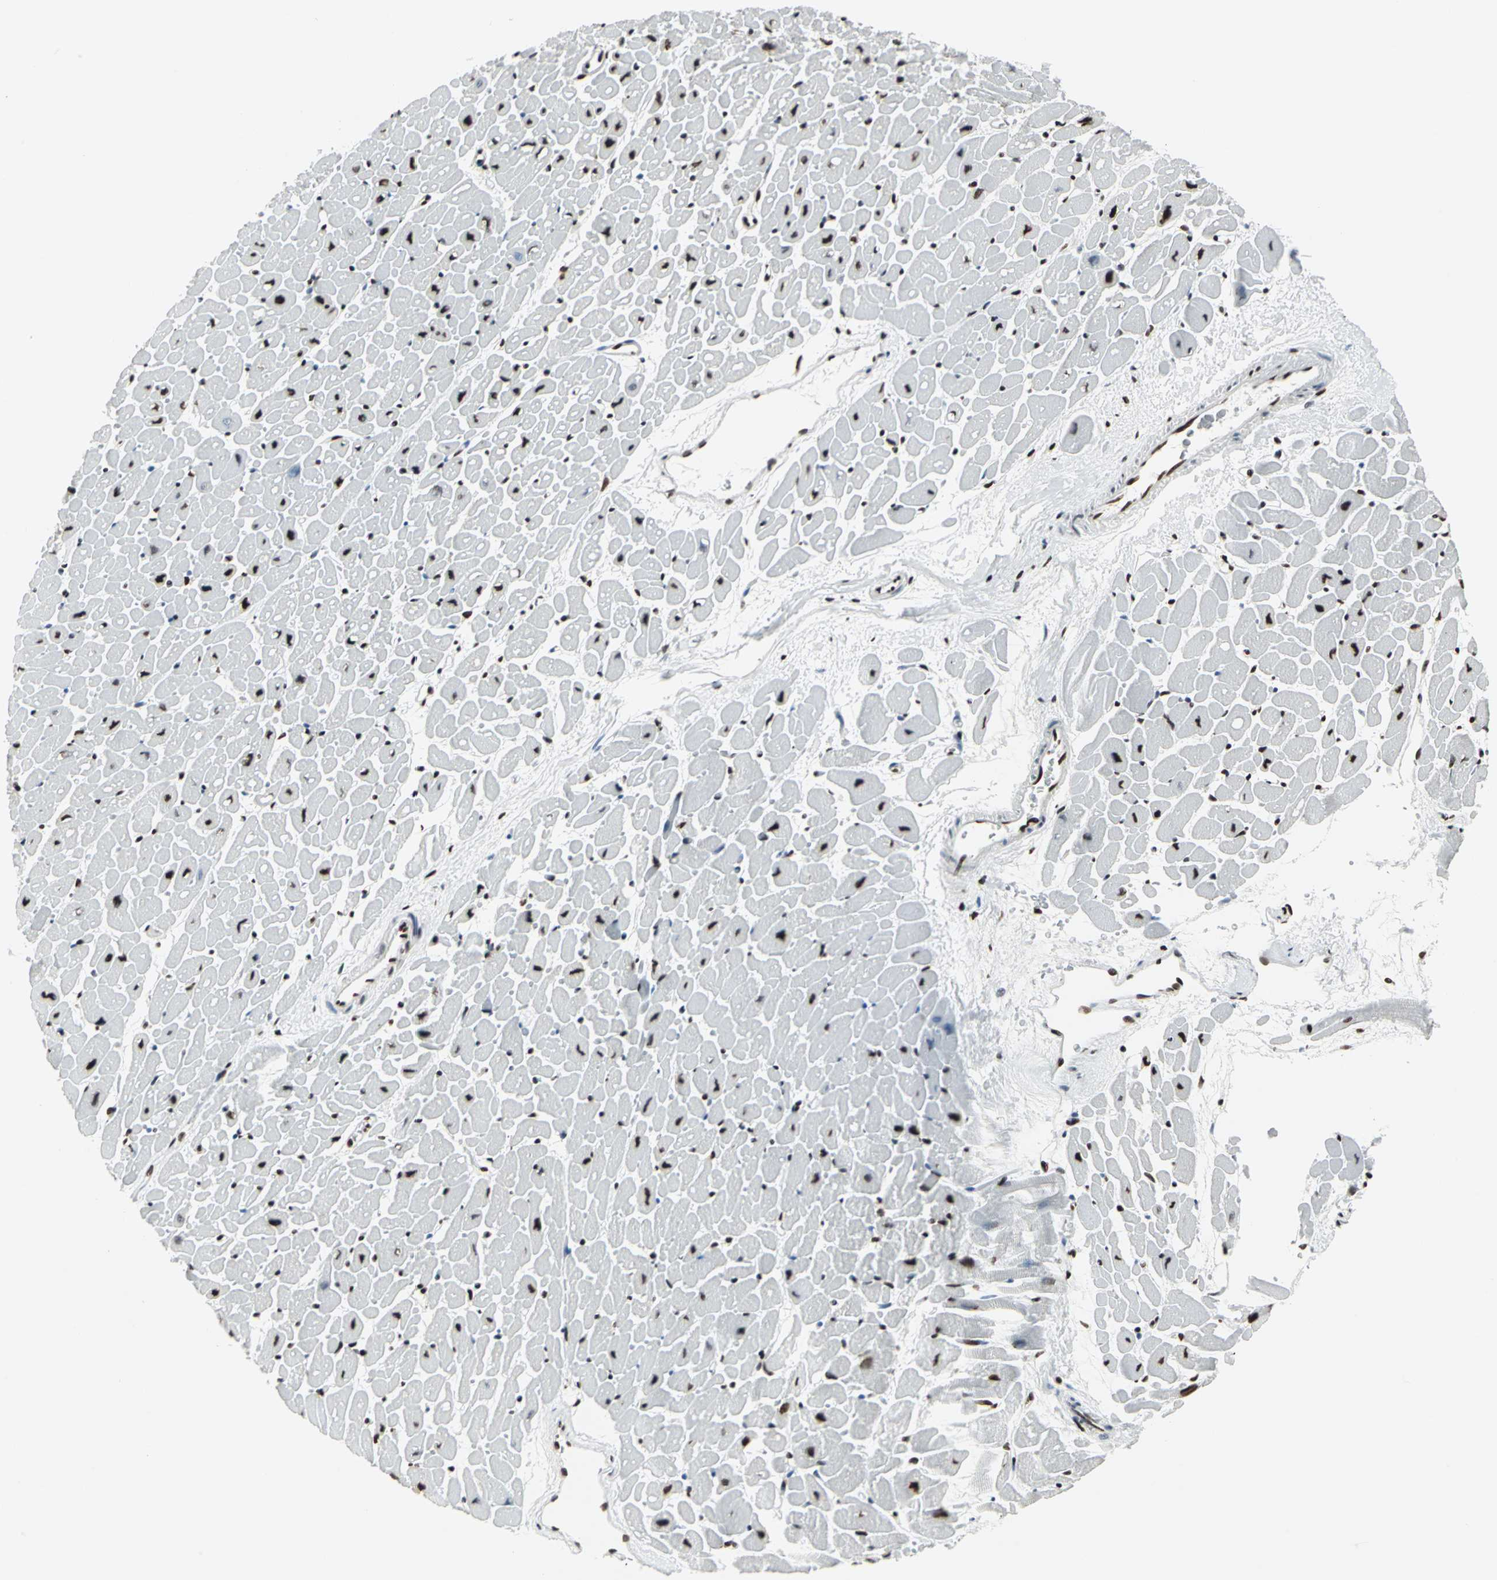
{"staining": {"intensity": "strong", "quantity": ">75%", "location": "nuclear"}, "tissue": "heart muscle", "cell_type": "Cardiomyocytes", "image_type": "normal", "snomed": [{"axis": "morphology", "description": "Normal tissue, NOS"}, {"axis": "topography", "description": "Heart"}], "caption": "DAB (3,3'-diaminobenzidine) immunohistochemical staining of benign human heart muscle demonstrates strong nuclear protein expression in approximately >75% of cardiomyocytes. Ihc stains the protein of interest in brown and the nuclei are stained blue.", "gene": "HDAC2", "patient": {"sex": "male", "age": 45}}